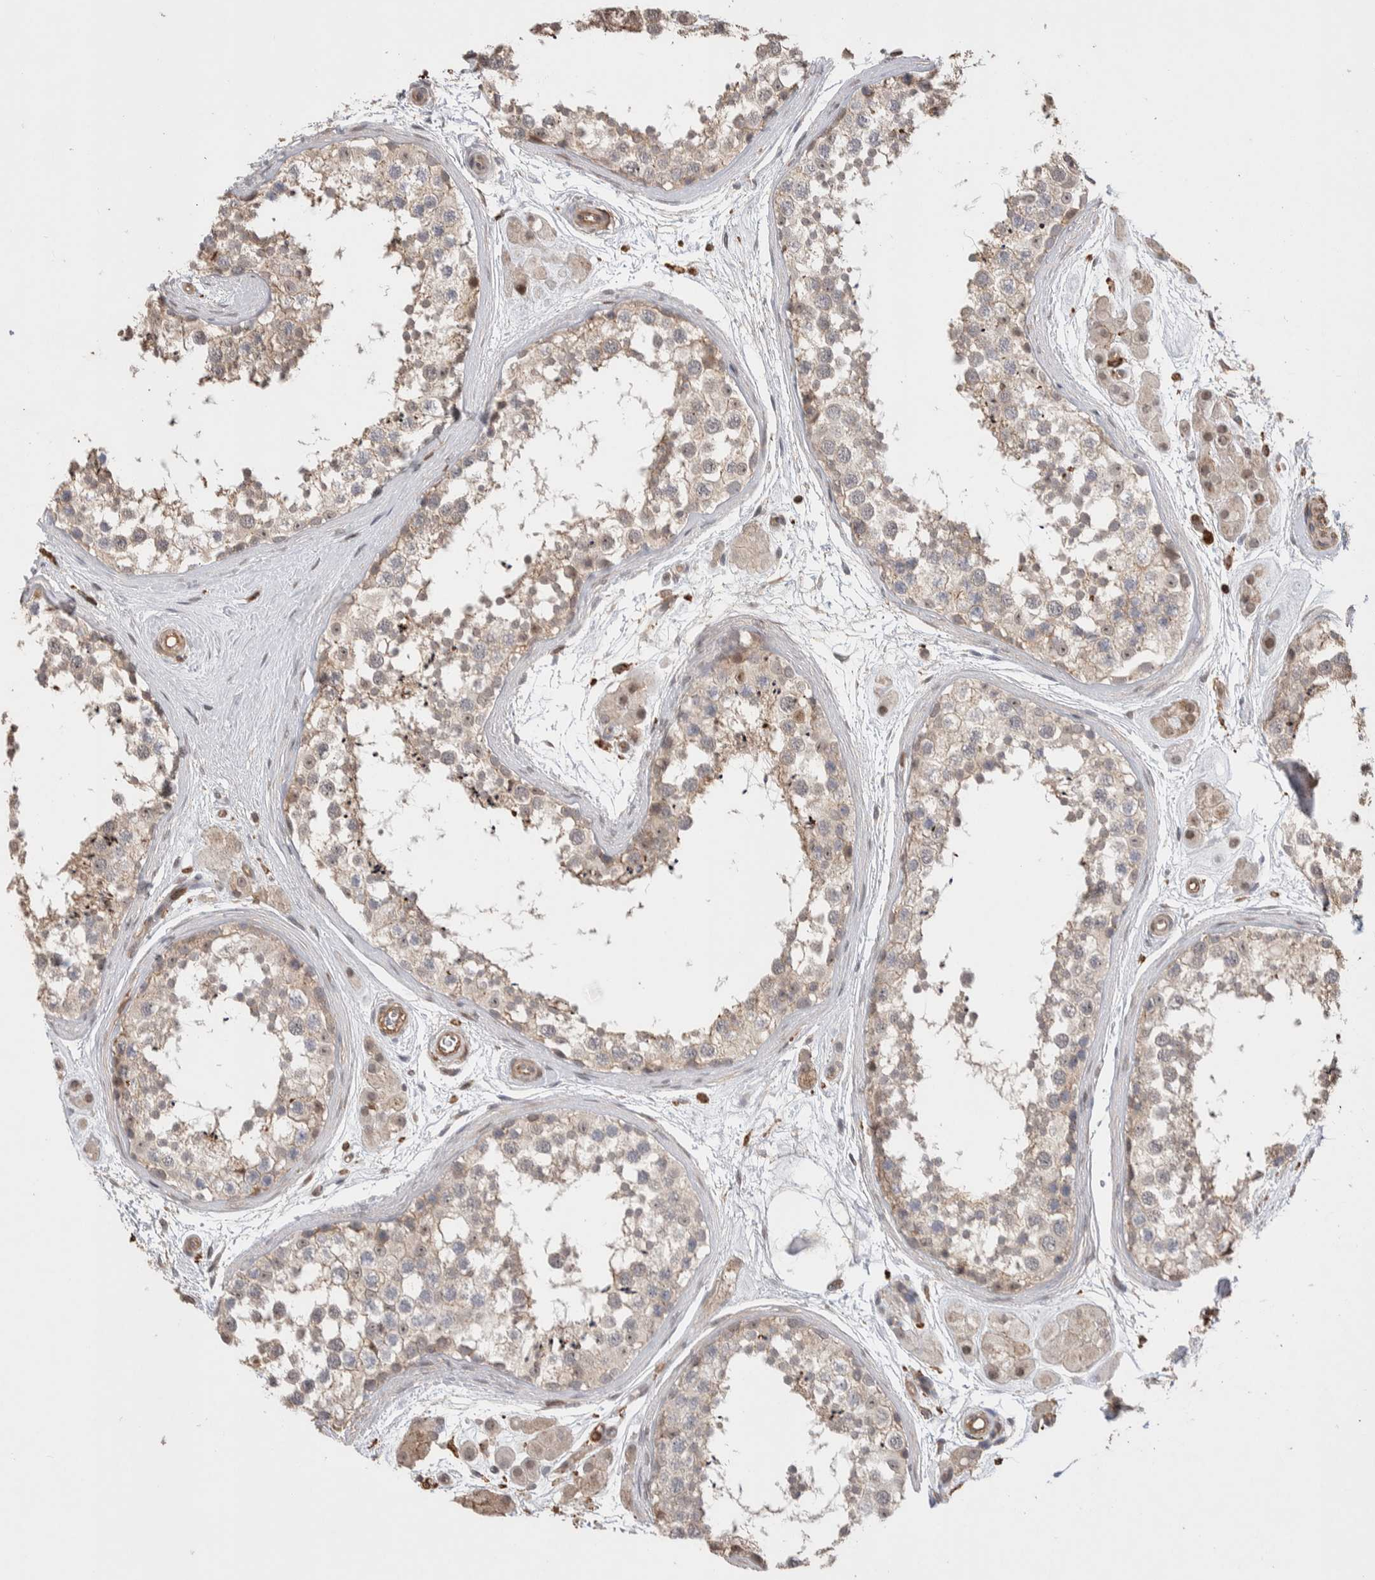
{"staining": {"intensity": "weak", "quantity": ">75%", "location": "cytoplasmic/membranous"}, "tissue": "testis", "cell_type": "Cells in seminiferous ducts", "image_type": "normal", "snomed": [{"axis": "morphology", "description": "Normal tissue, NOS"}, {"axis": "topography", "description": "Testis"}], "caption": "Immunohistochemistry histopathology image of normal testis stained for a protein (brown), which shows low levels of weak cytoplasmic/membranous staining in approximately >75% of cells in seminiferous ducts.", "gene": "ZNF704", "patient": {"sex": "male", "age": 56}}